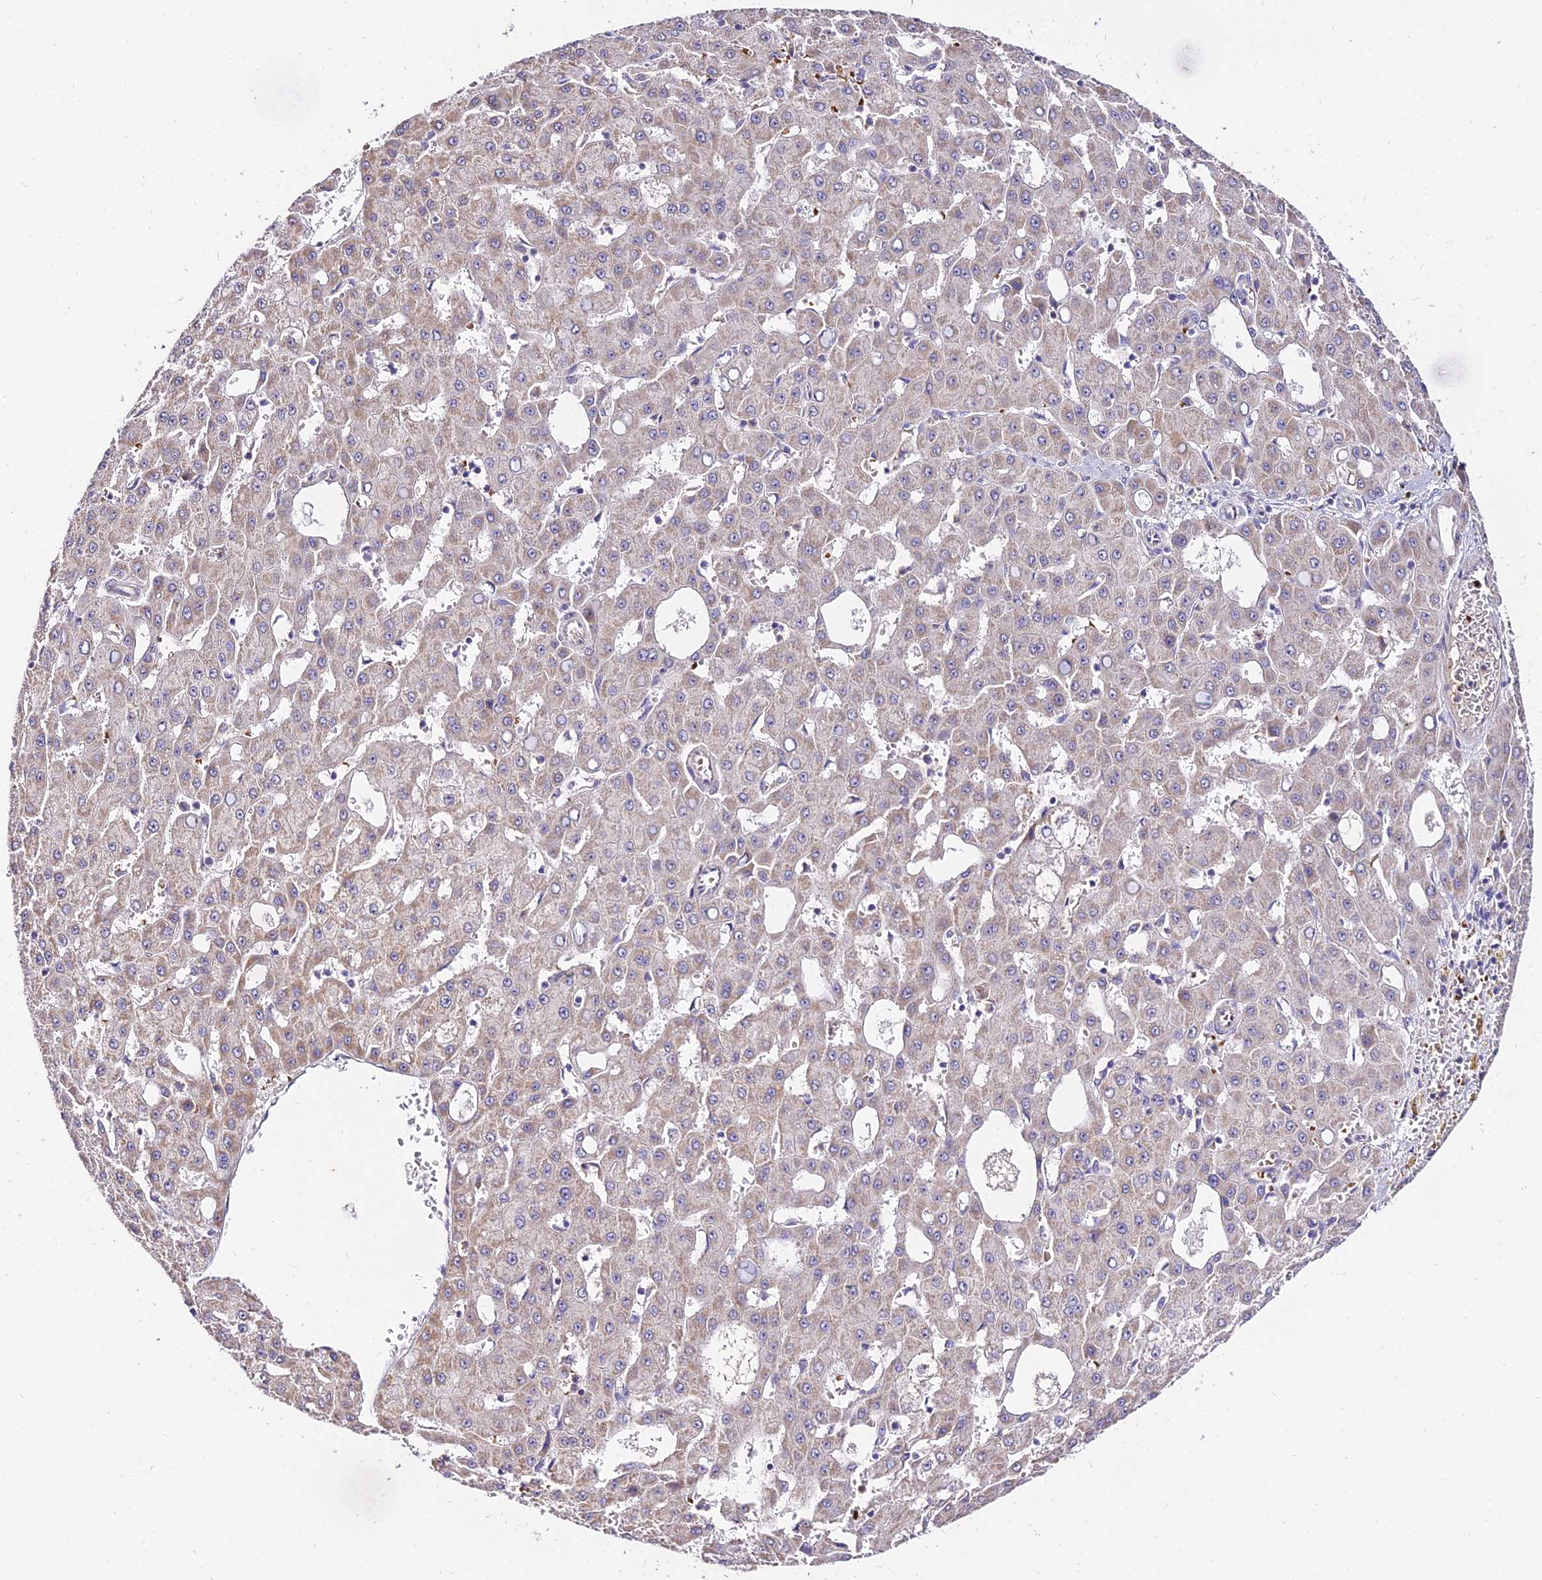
{"staining": {"intensity": "moderate", "quantity": "<25%", "location": "cytoplasmic/membranous"}, "tissue": "liver cancer", "cell_type": "Tumor cells", "image_type": "cancer", "snomed": [{"axis": "morphology", "description": "Carcinoma, Hepatocellular, NOS"}, {"axis": "topography", "description": "Liver"}], "caption": "Immunohistochemical staining of human liver hepatocellular carcinoma reveals low levels of moderate cytoplasmic/membranous positivity in about <25% of tumor cells.", "gene": "WDR5B", "patient": {"sex": "male", "age": 47}}